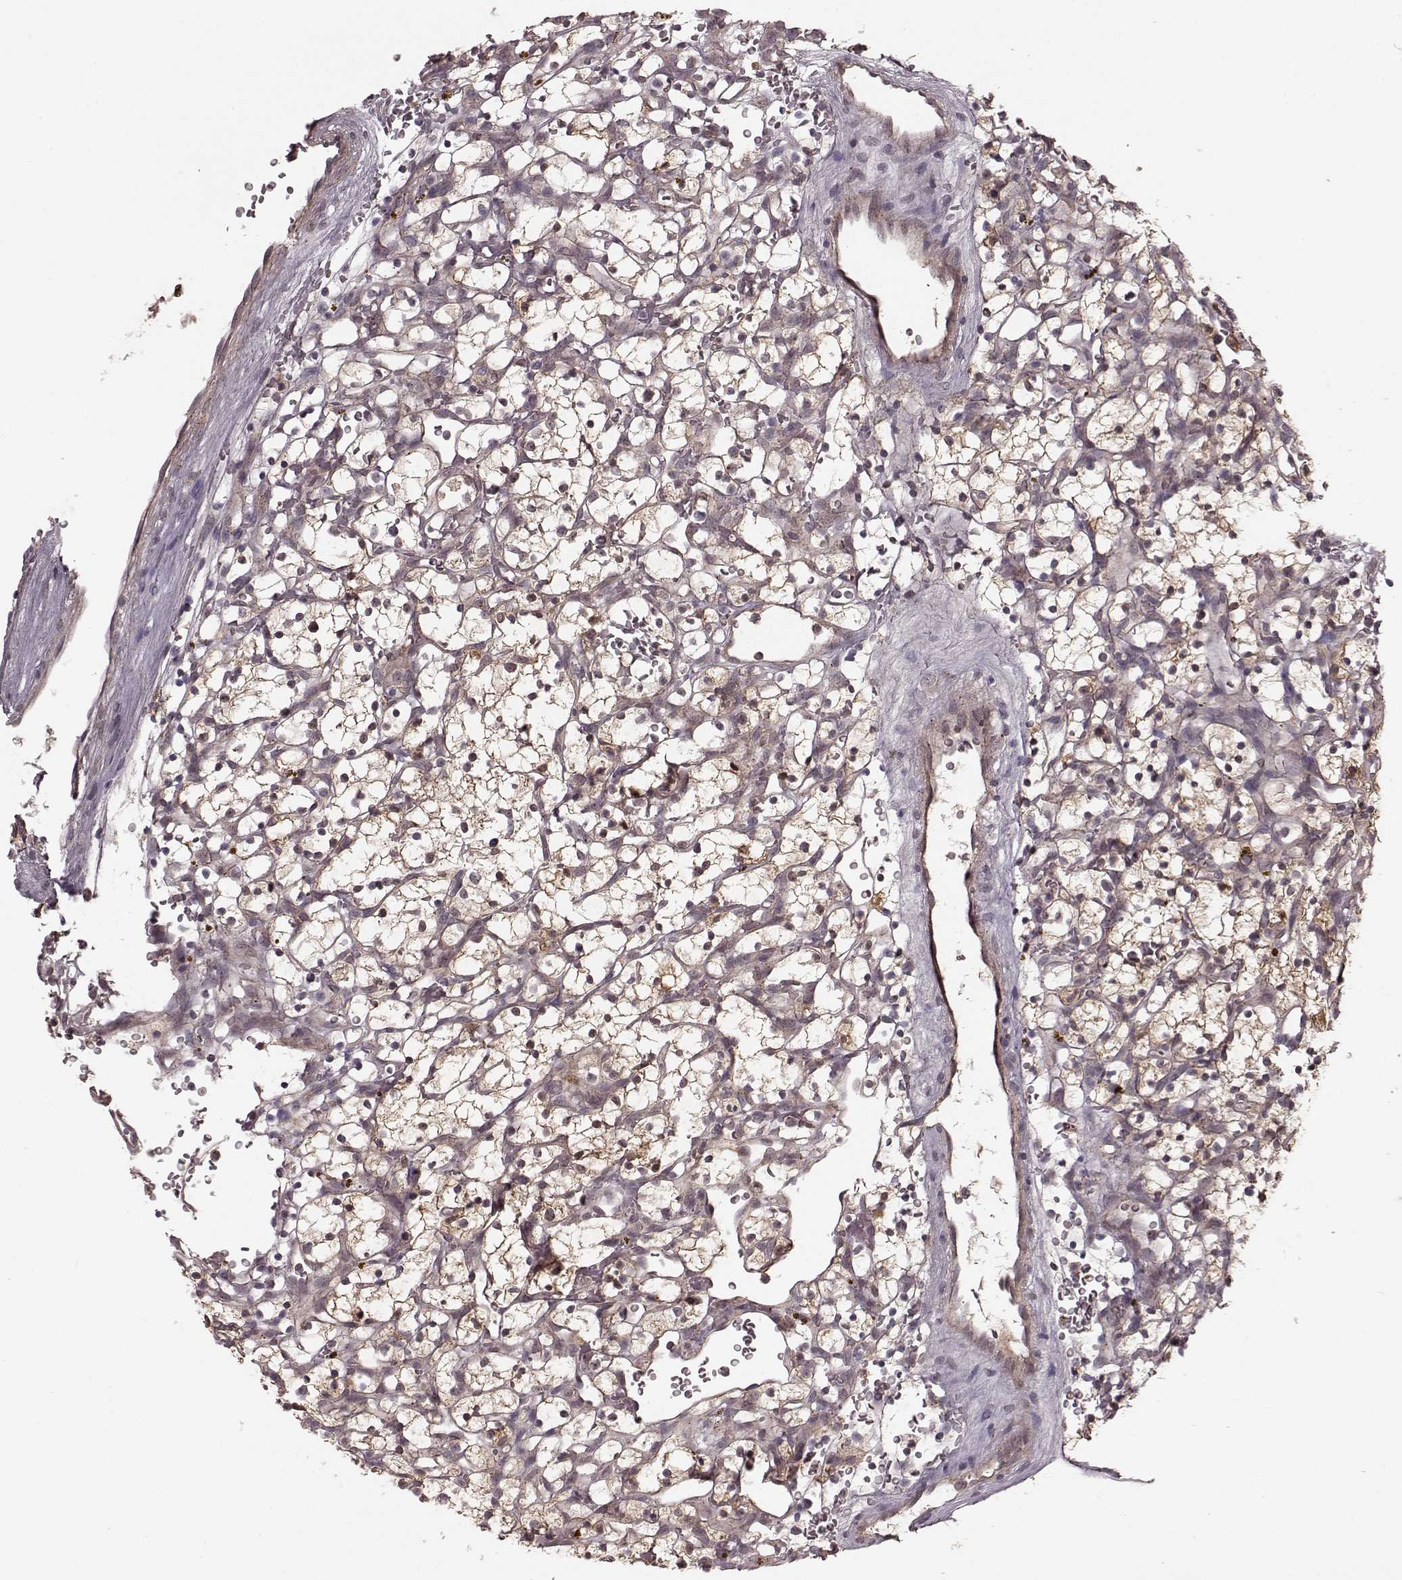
{"staining": {"intensity": "weak", "quantity": "25%-75%", "location": "cytoplasmic/membranous,nuclear"}, "tissue": "renal cancer", "cell_type": "Tumor cells", "image_type": "cancer", "snomed": [{"axis": "morphology", "description": "Adenocarcinoma, NOS"}, {"axis": "topography", "description": "Kidney"}], "caption": "Adenocarcinoma (renal) tissue reveals weak cytoplasmic/membranous and nuclear positivity in about 25%-75% of tumor cells, visualized by immunohistochemistry.", "gene": "GSS", "patient": {"sex": "female", "age": 64}}